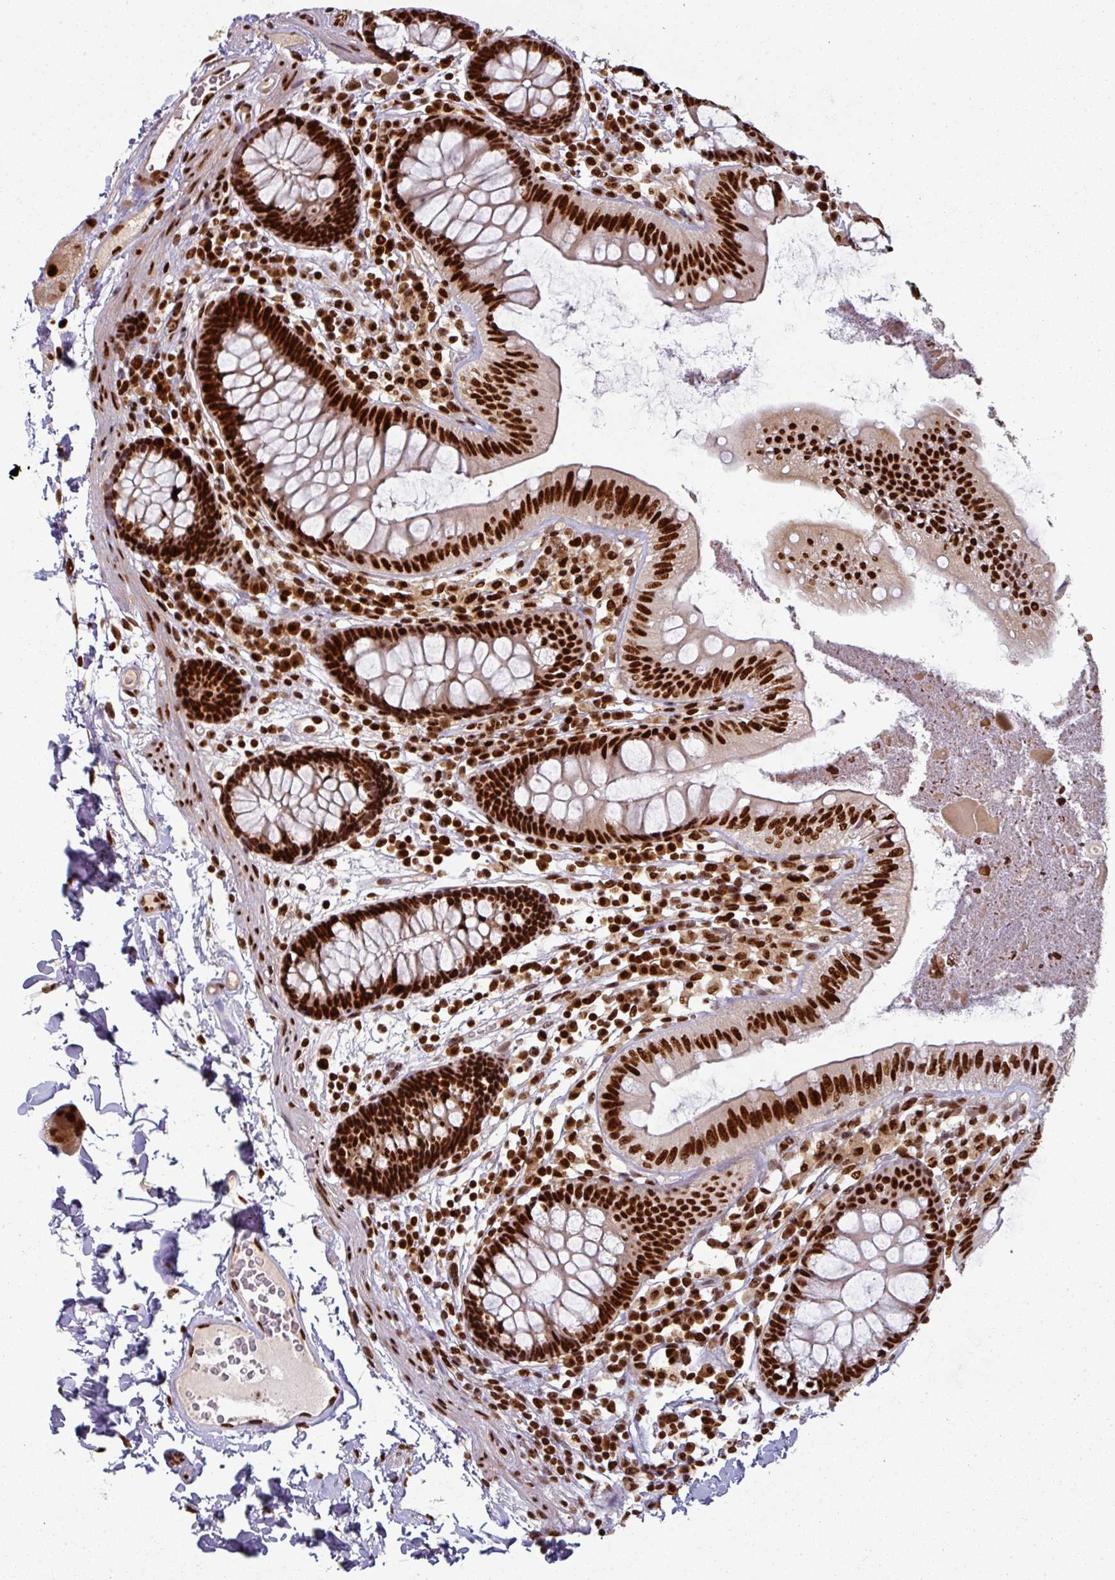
{"staining": {"intensity": "strong", "quantity": ">75%", "location": "nuclear"}, "tissue": "colon", "cell_type": "Endothelial cells", "image_type": "normal", "snomed": [{"axis": "morphology", "description": "Normal tissue, NOS"}, {"axis": "topography", "description": "Colon"}], "caption": "Immunohistochemical staining of benign colon shows strong nuclear protein expression in about >75% of endothelial cells. (IHC, brightfield microscopy, high magnification).", "gene": "SIK3", "patient": {"sex": "male", "age": 84}}